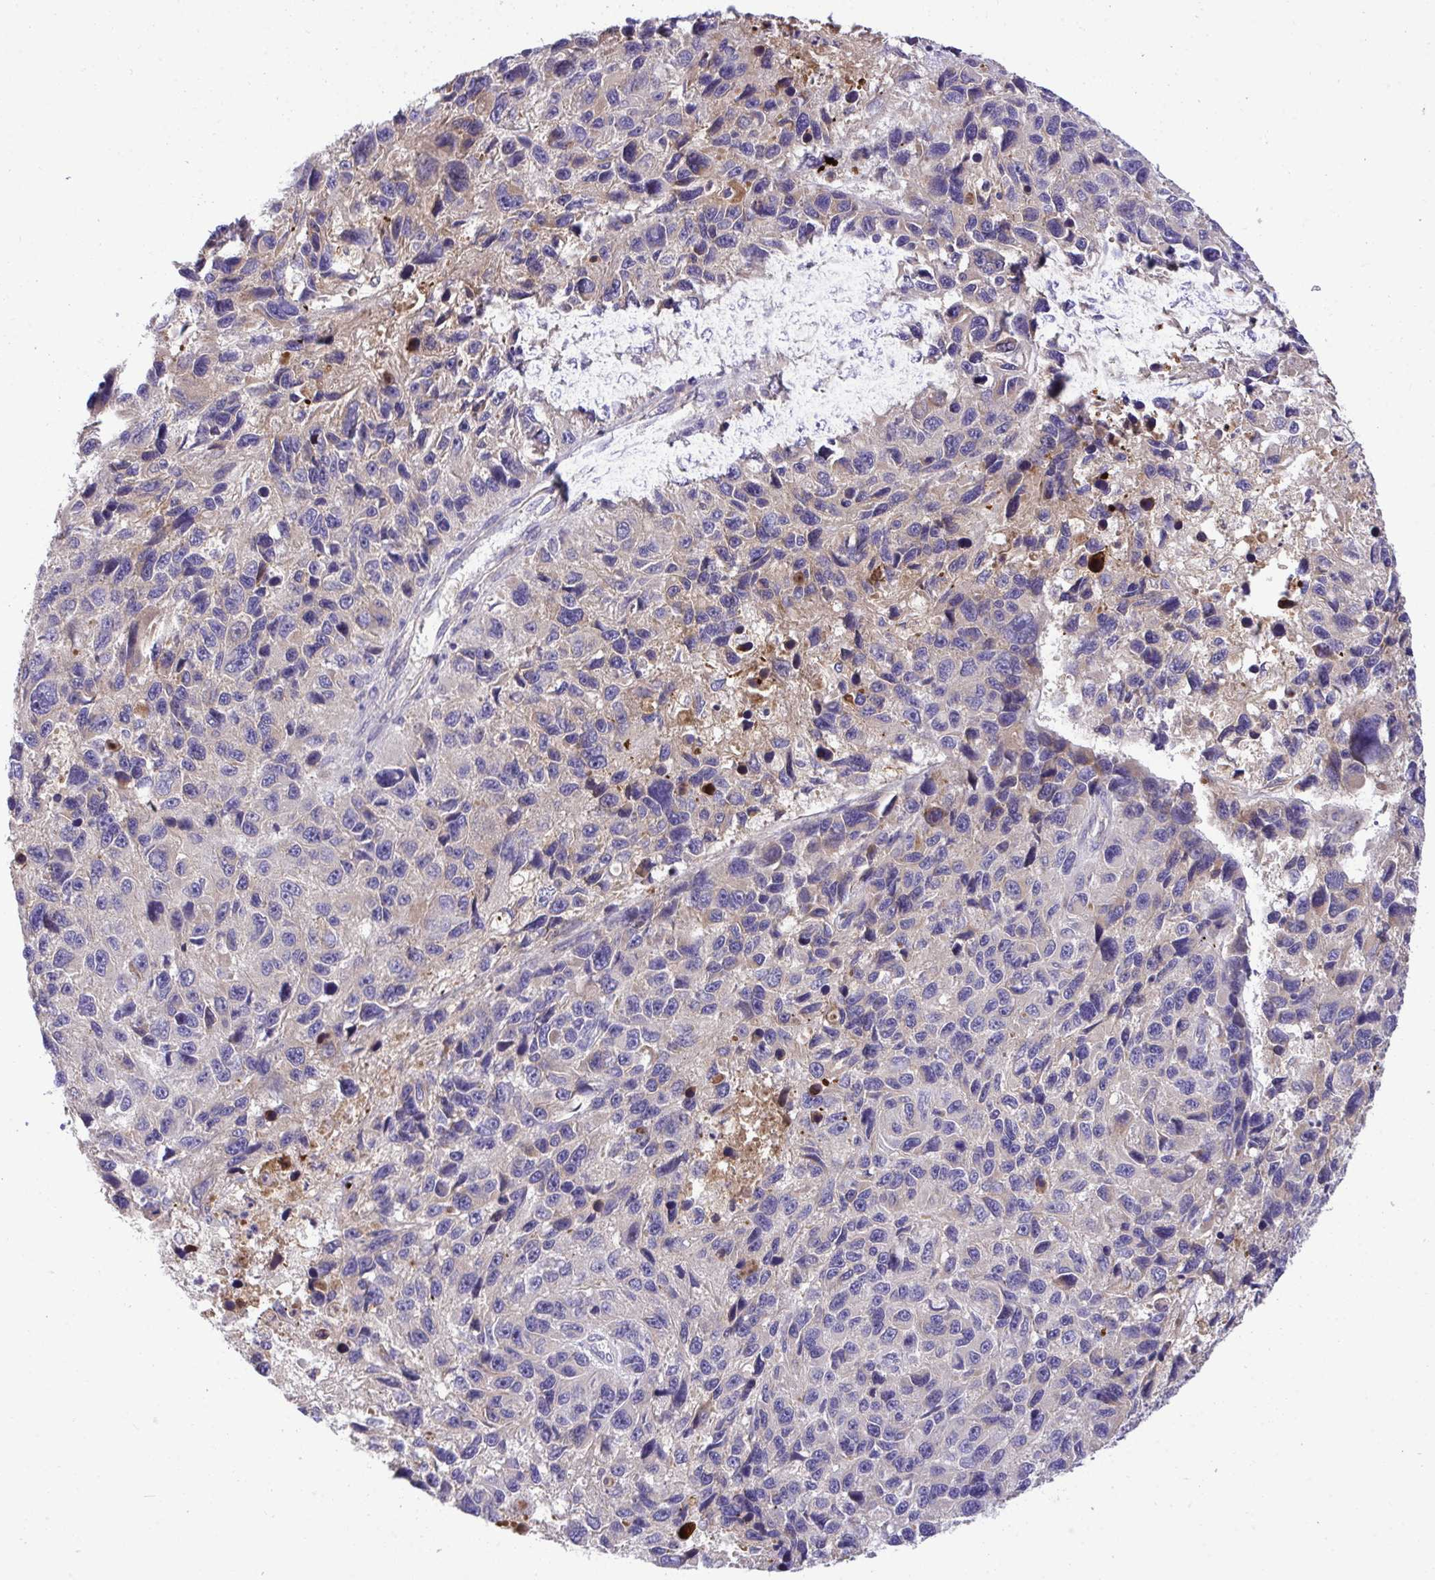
{"staining": {"intensity": "negative", "quantity": "none", "location": "none"}, "tissue": "melanoma", "cell_type": "Tumor cells", "image_type": "cancer", "snomed": [{"axis": "morphology", "description": "Malignant melanoma, NOS"}, {"axis": "topography", "description": "Skin"}], "caption": "IHC of melanoma exhibits no positivity in tumor cells.", "gene": "ZNF581", "patient": {"sex": "male", "age": 53}}